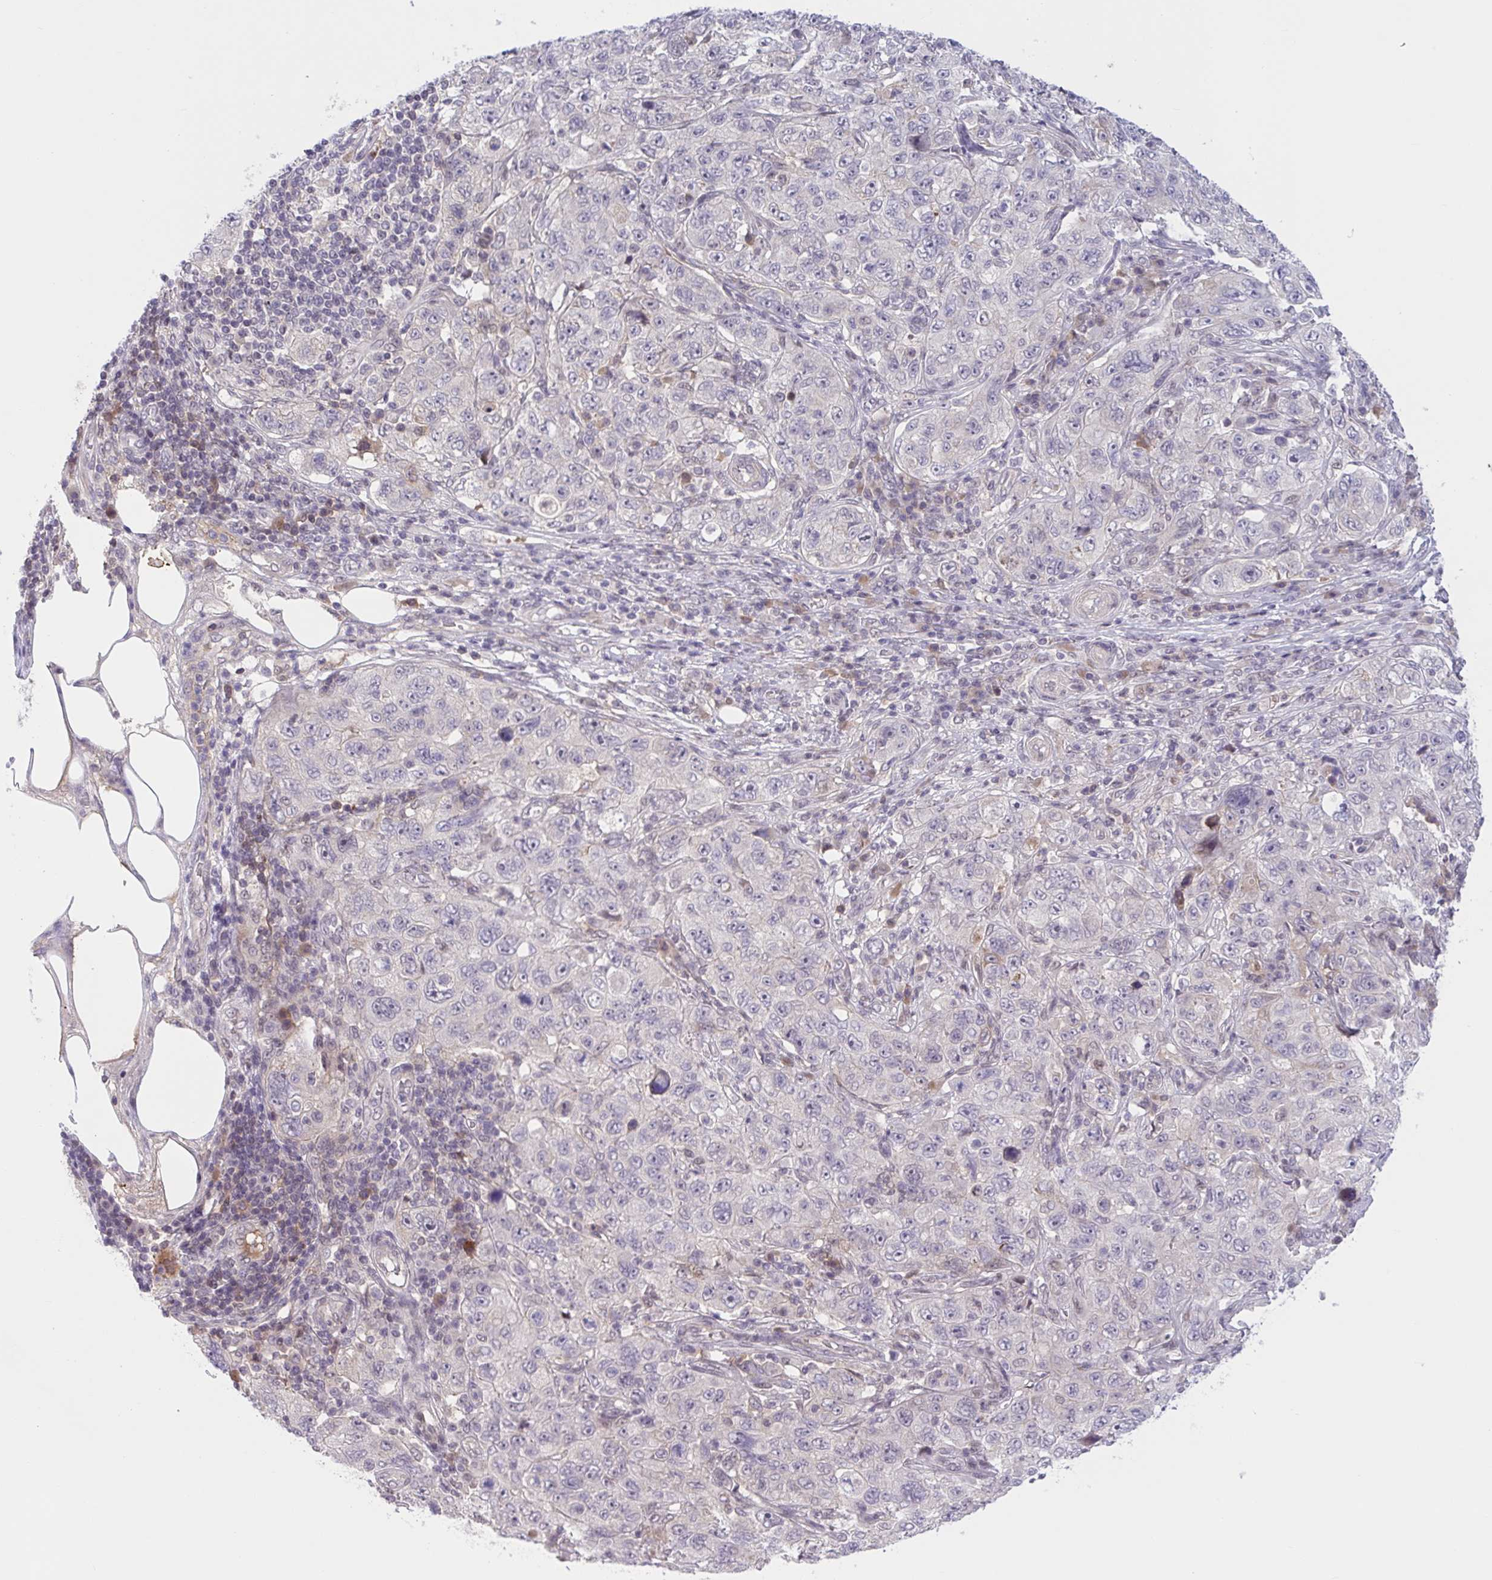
{"staining": {"intensity": "negative", "quantity": "none", "location": "none"}, "tissue": "pancreatic cancer", "cell_type": "Tumor cells", "image_type": "cancer", "snomed": [{"axis": "morphology", "description": "Adenocarcinoma, NOS"}, {"axis": "topography", "description": "Pancreas"}], "caption": "This micrograph is of adenocarcinoma (pancreatic) stained with IHC to label a protein in brown with the nuclei are counter-stained blue. There is no staining in tumor cells.", "gene": "TTC7B", "patient": {"sex": "male", "age": 68}}